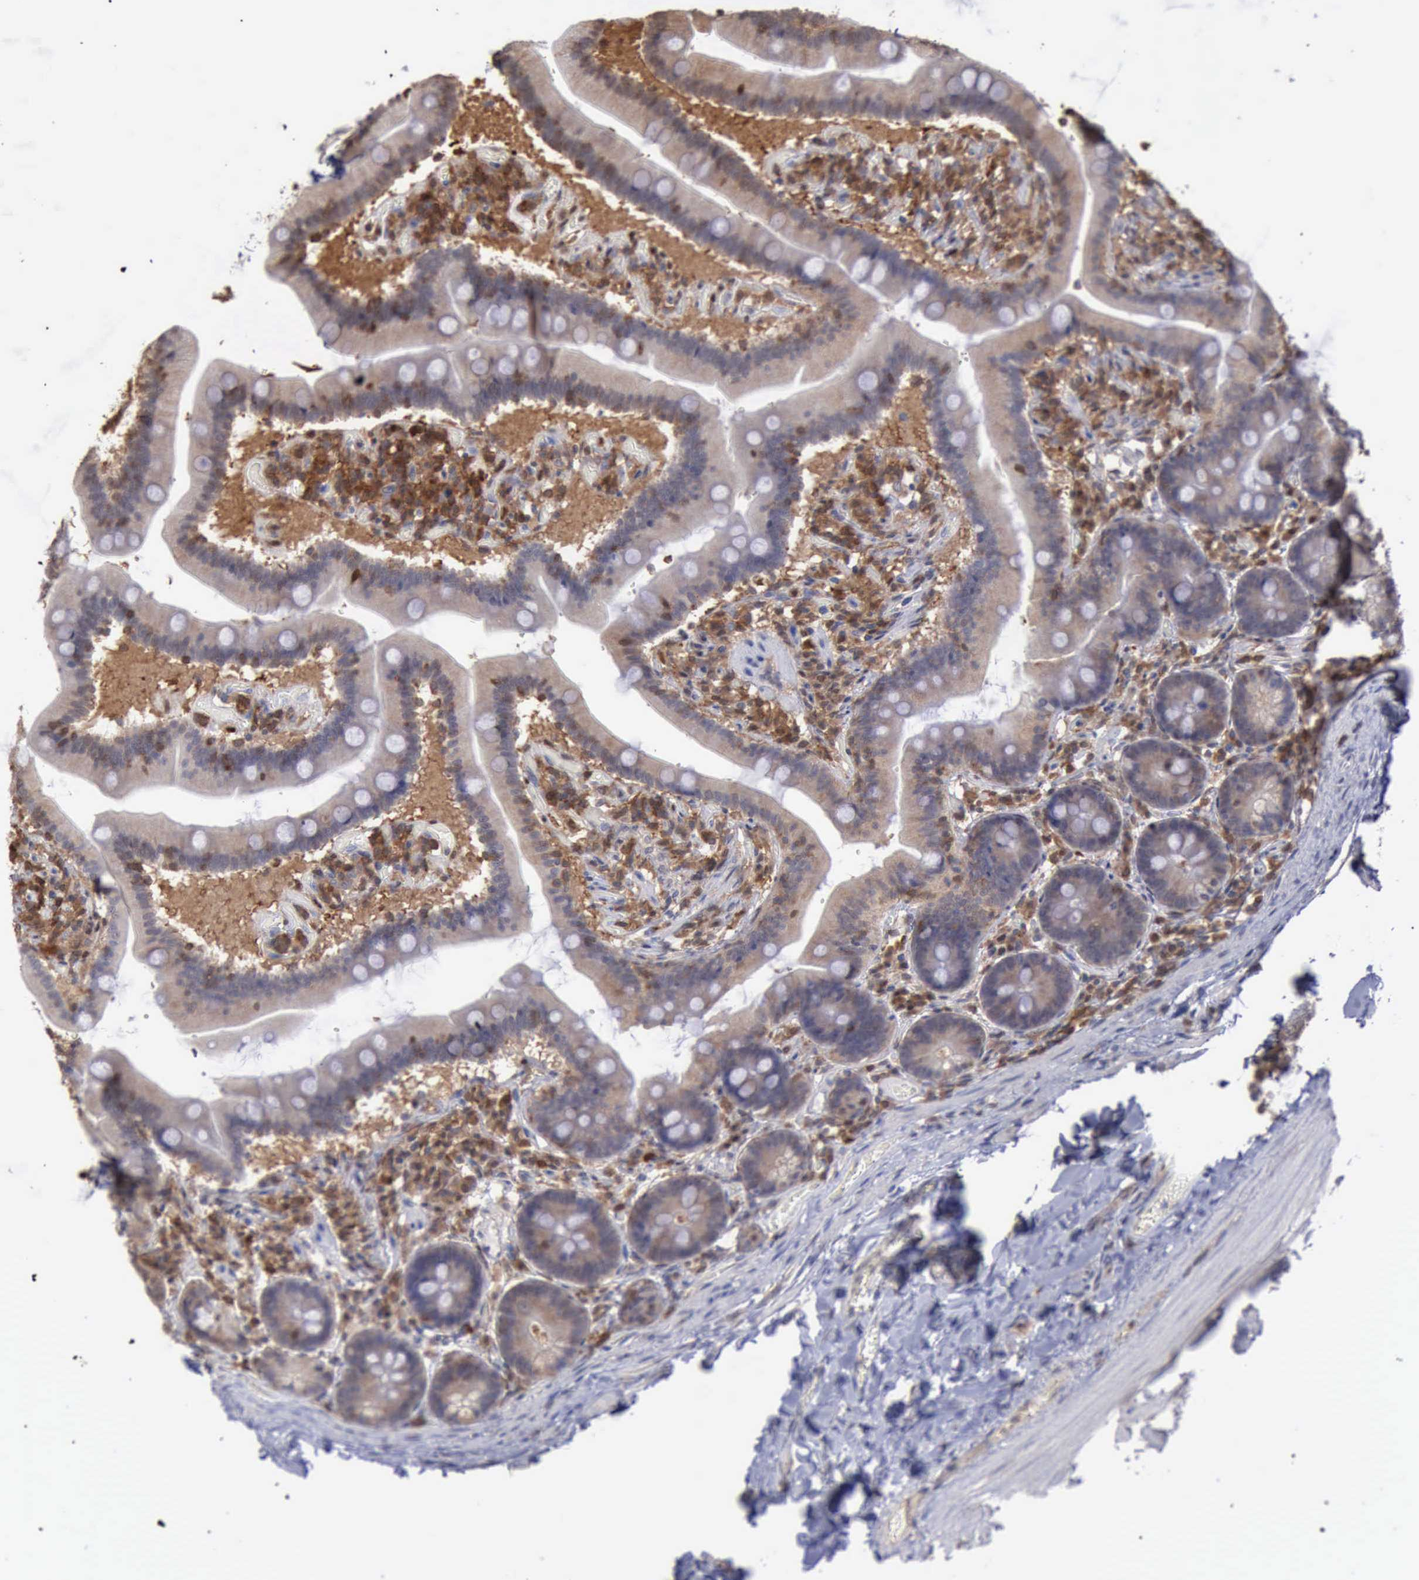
{"staining": {"intensity": "weak", "quantity": ">75%", "location": "cytoplasmic/membranous"}, "tissue": "duodenum", "cell_type": "Glandular cells", "image_type": "normal", "snomed": [{"axis": "morphology", "description": "Normal tissue, NOS"}, {"axis": "topography", "description": "Duodenum"}], "caption": "Duodenum stained with DAB (3,3'-diaminobenzidine) immunohistochemistry displays low levels of weak cytoplasmic/membranous staining in approximately >75% of glandular cells. (DAB (3,3'-diaminobenzidine) = brown stain, brightfield microscopy at high magnification).", "gene": "STAT1", "patient": {"sex": "male", "age": 66}}